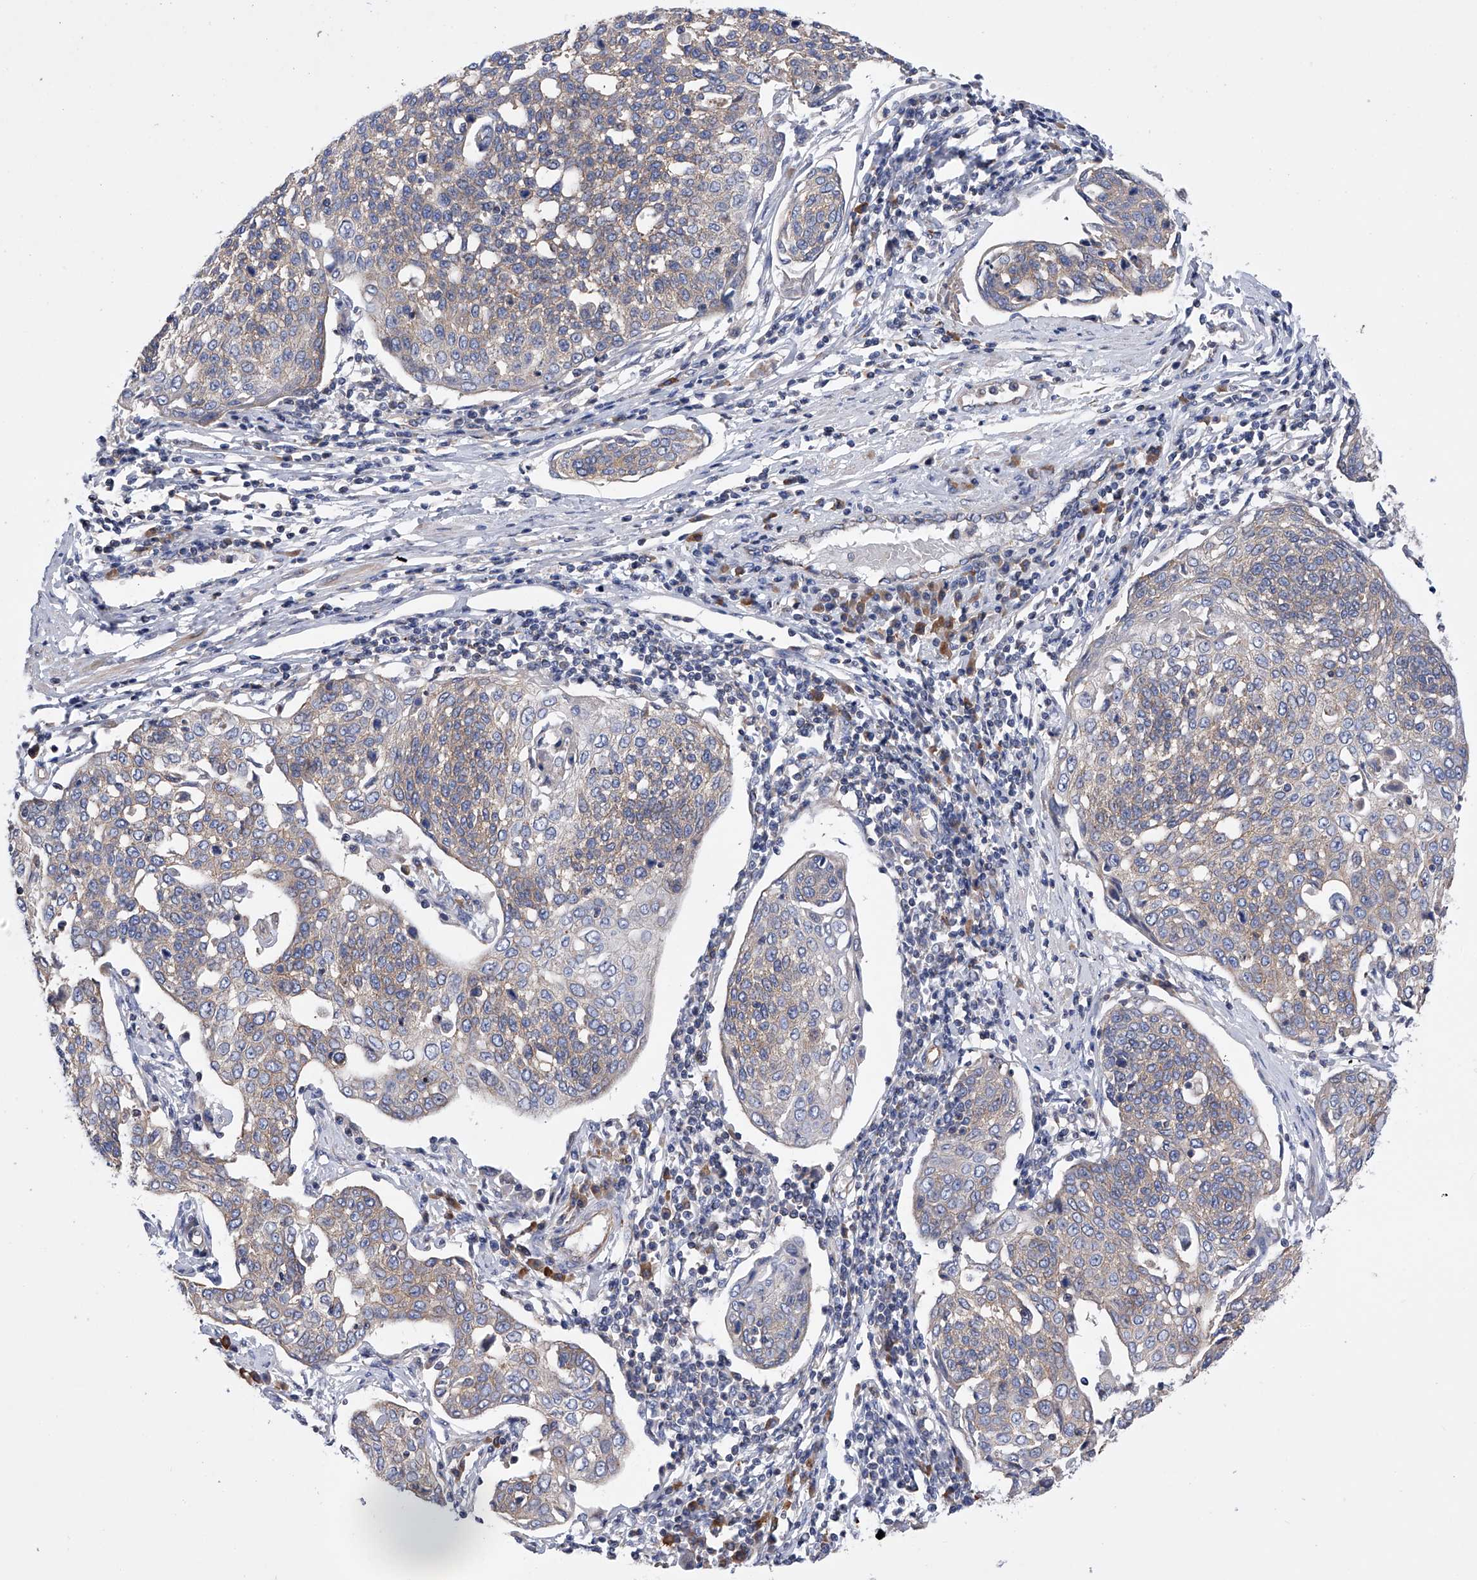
{"staining": {"intensity": "weak", "quantity": "25%-75%", "location": "cytoplasmic/membranous"}, "tissue": "cervical cancer", "cell_type": "Tumor cells", "image_type": "cancer", "snomed": [{"axis": "morphology", "description": "Squamous cell carcinoma, NOS"}, {"axis": "topography", "description": "Cervix"}], "caption": "IHC histopathology image of cervical cancer (squamous cell carcinoma) stained for a protein (brown), which demonstrates low levels of weak cytoplasmic/membranous positivity in approximately 25%-75% of tumor cells.", "gene": "MLYCD", "patient": {"sex": "female", "age": 34}}